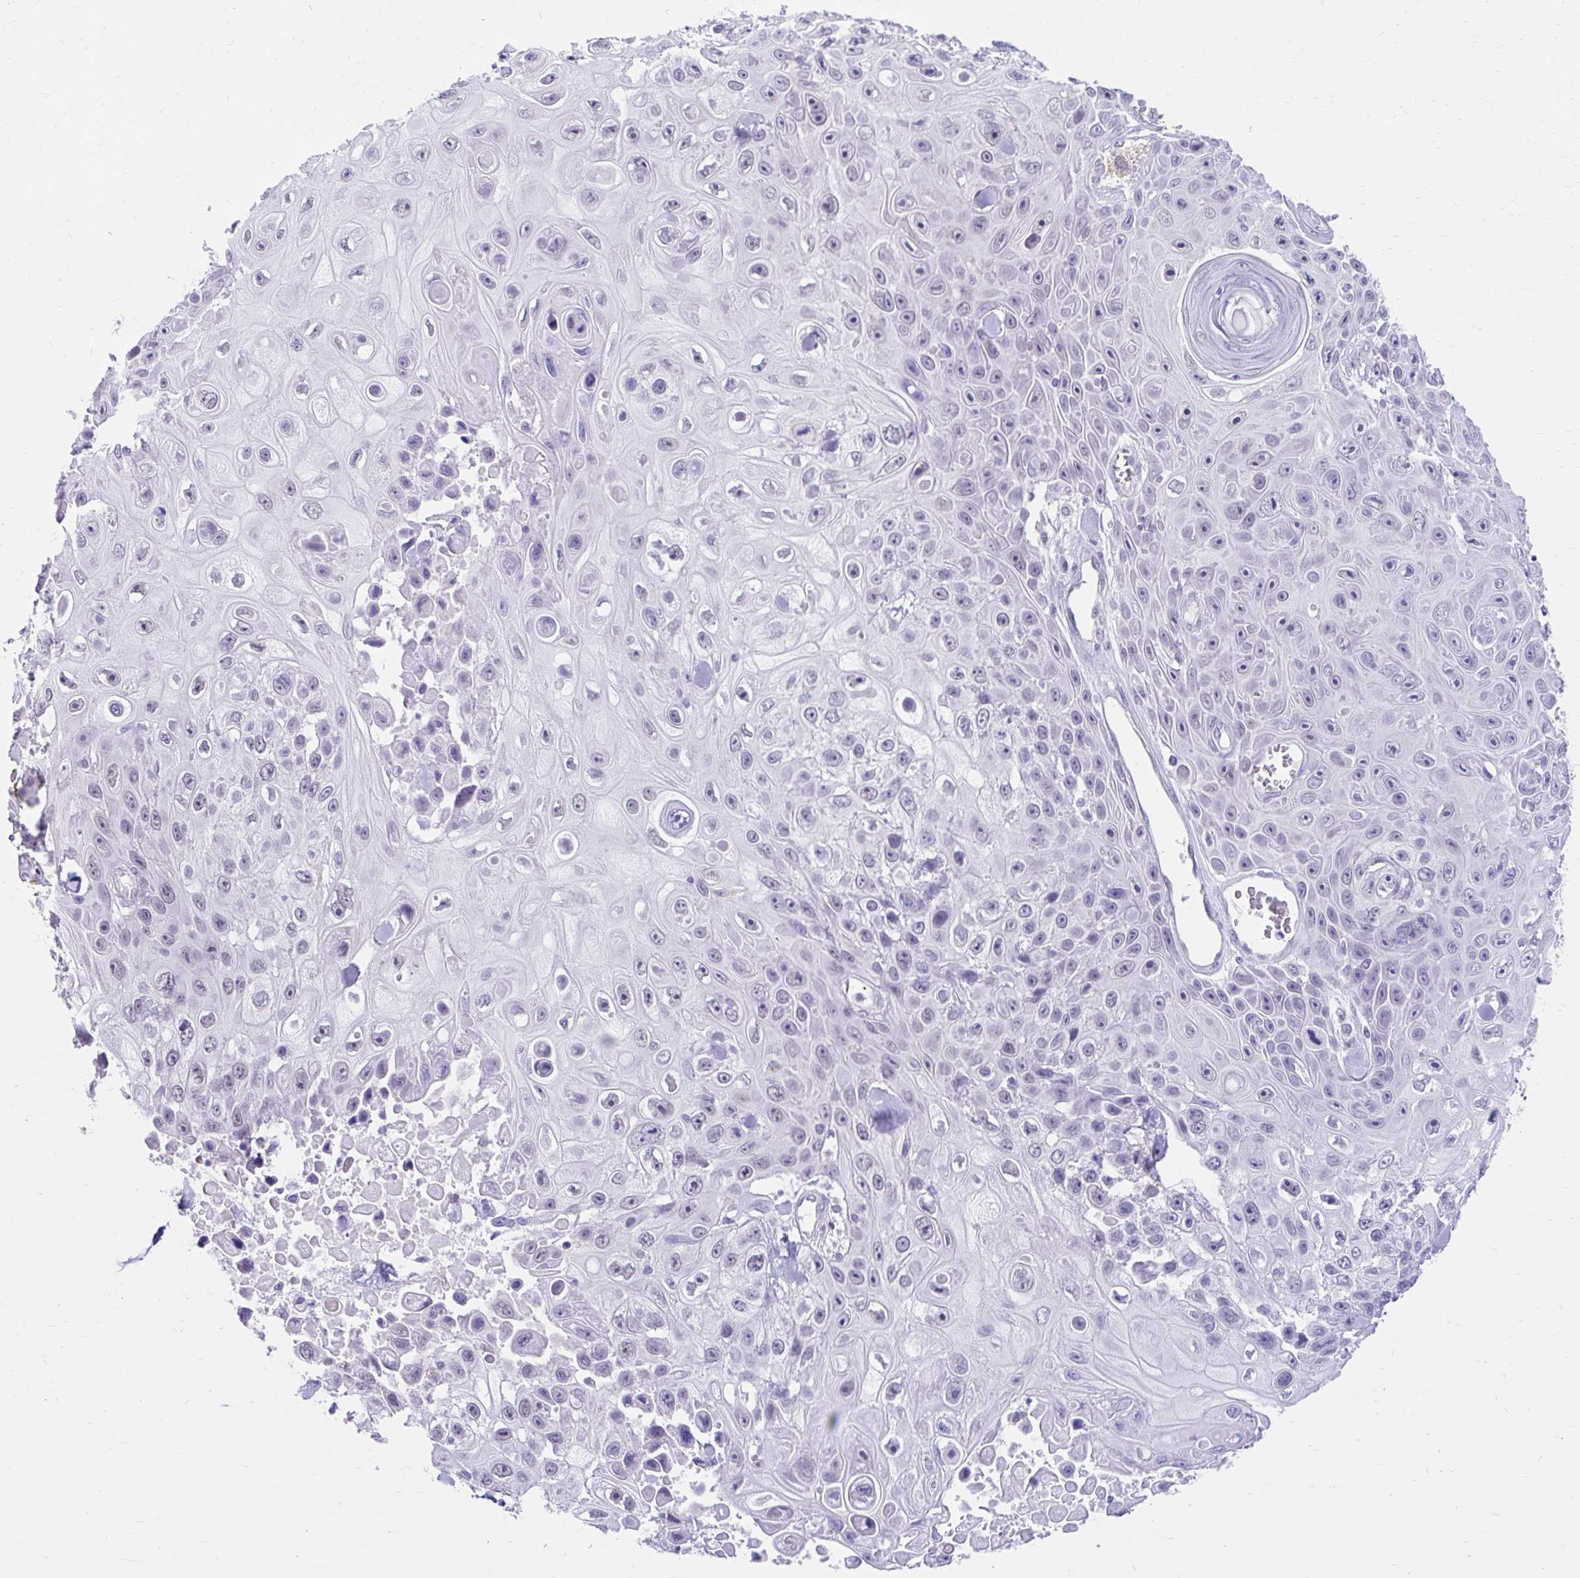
{"staining": {"intensity": "negative", "quantity": "none", "location": "none"}, "tissue": "skin cancer", "cell_type": "Tumor cells", "image_type": "cancer", "snomed": [{"axis": "morphology", "description": "Squamous cell carcinoma, NOS"}, {"axis": "topography", "description": "Skin"}], "caption": "High power microscopy micrograph of an IHC histopathology image of skin squamous cell carcinoma, revealing no significant staining in tumor cells. (DAB IHC visualized using brightfield microscopy, high magnification).", "gene": "DCAF17", "patient": {"sex": "male", "age": 82}}